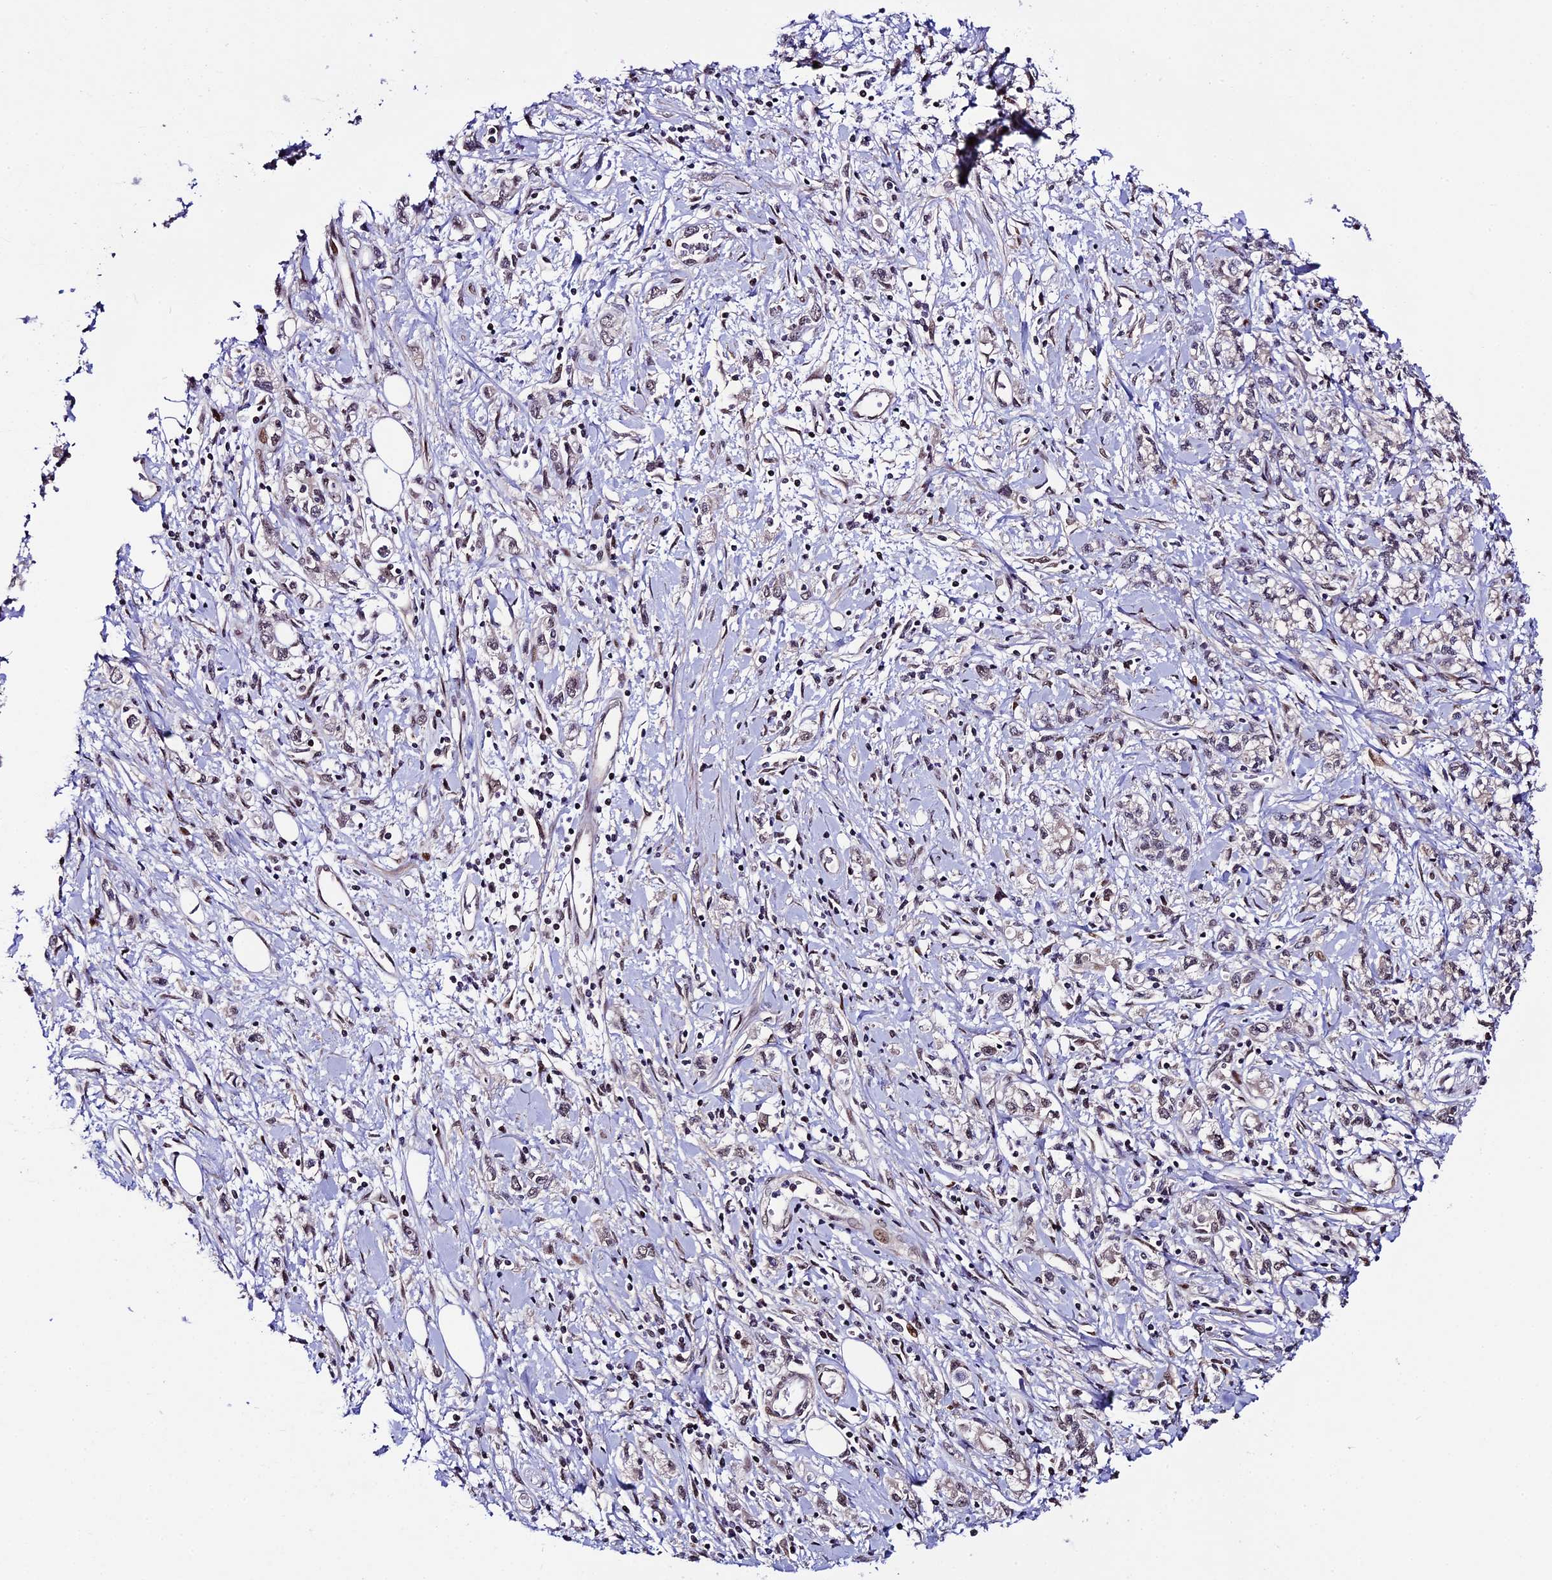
{"staining": {"intensity": "weak", "quantity": "25%-75%", "location": "nuclear"}, "tissue": "stomach cancer", "cell_type": "Tumor cells", "image_type": "cancer", "snomed": [{"axis": "morphology", "description": "Adenocarcinoma, NOS"}, {"axis": "topography", "description": "Stomach"}], "caption": "This is a micrograph of IHC staining of adenocarcinoma (stomach), which shows weak staining in the nuclear of tumor cells.", "gene": "TCP11L2", "patient": {"sex": "female", "age": 76}}